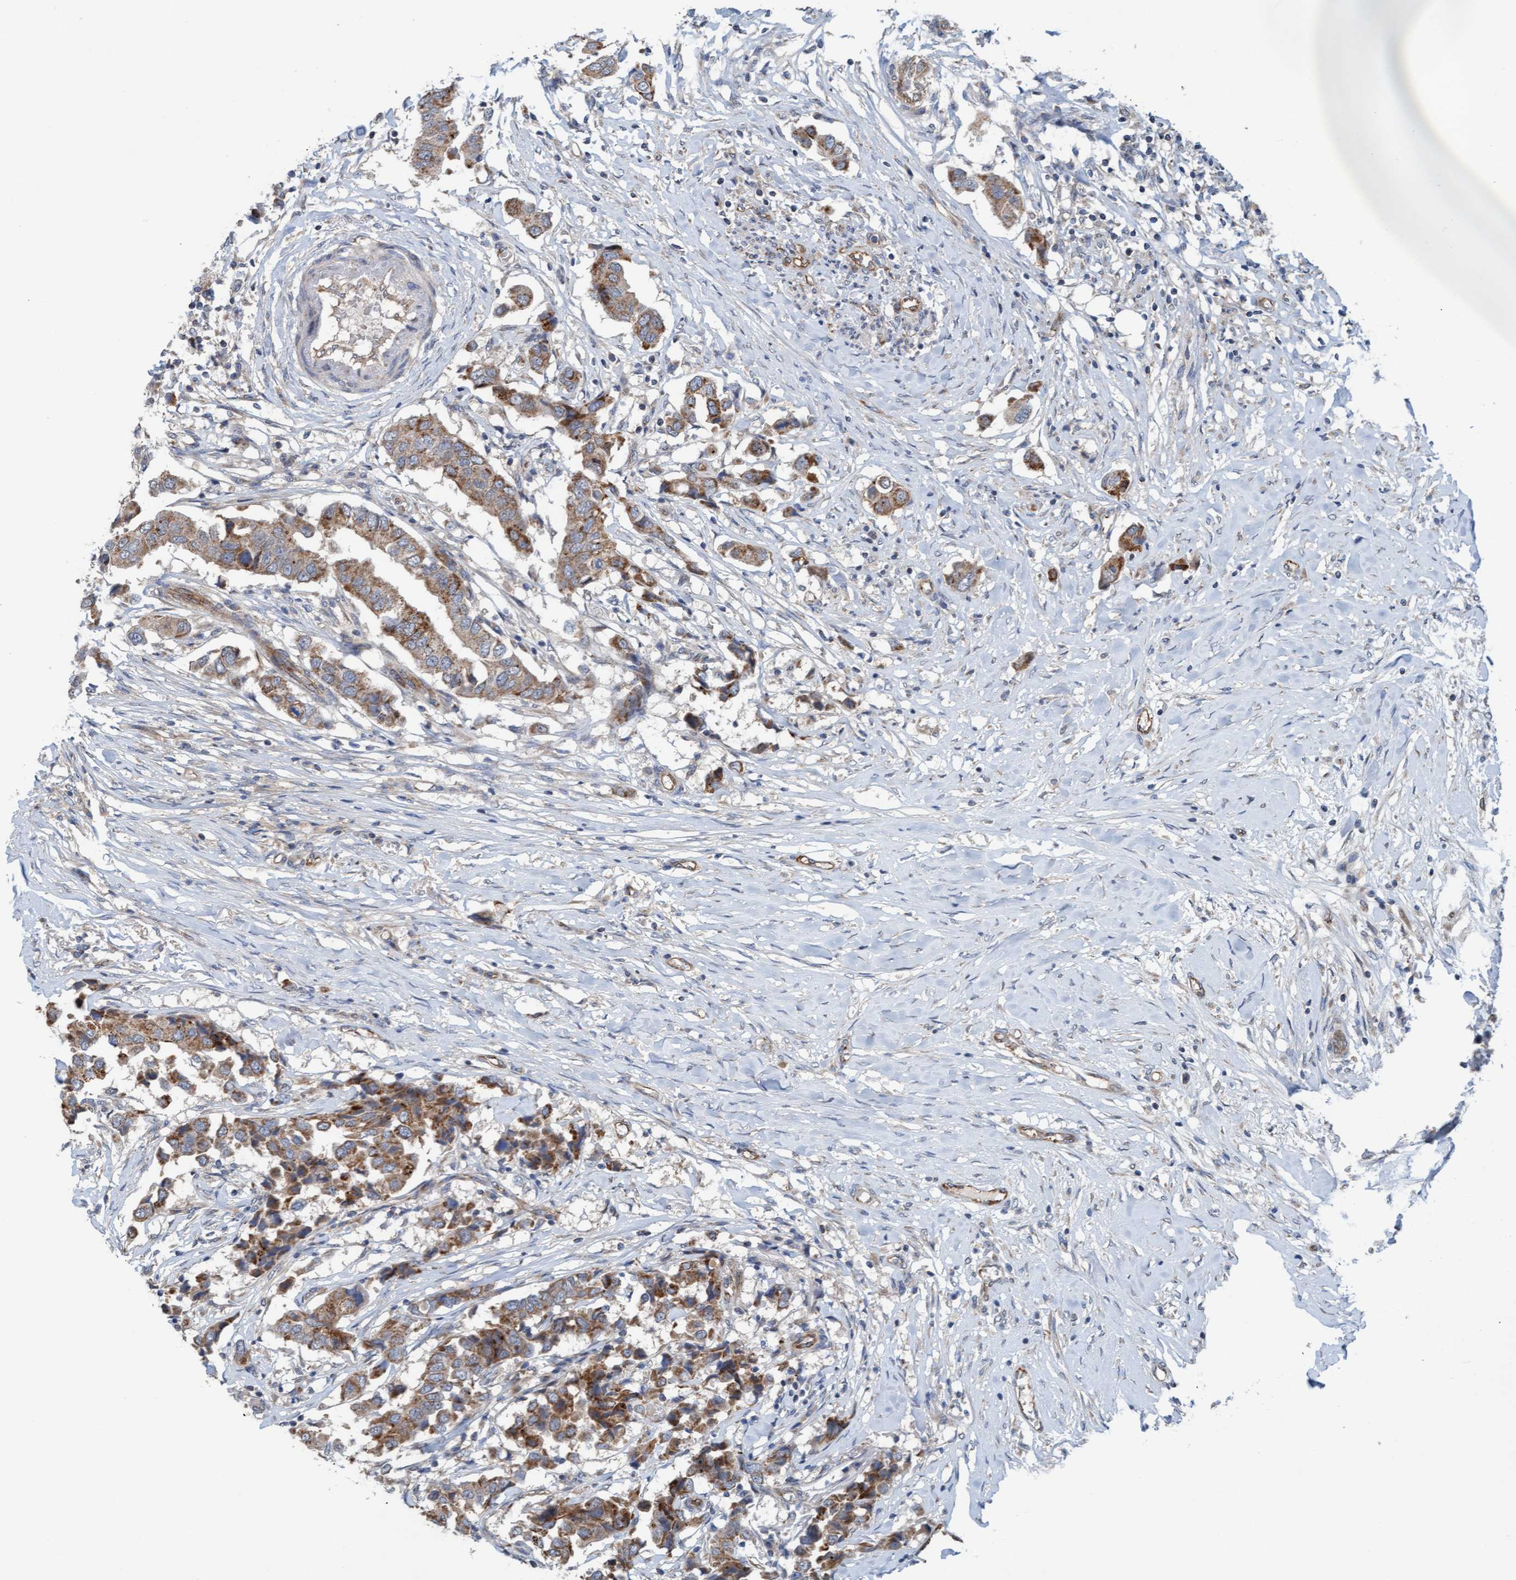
{"staining": {"intensity": "moderate", "quantity": ">75%", "location": "cytoplasmic/membranous"}, "tissue": "breast cancer", "cell_type": "Tumor cells", "image_type": "cancer", "snomed": [{"axis": "morphology", "description": "Duct carcinoma"}, {"axis": "topography", "description": "Breast"}], "caption": "Breast cancer (intraductal carcinoma) stained with immunohistochemistry (IHC) reveals moderate cytoplasmic/membranous staining in approximately >75% of tumor cells.", "gene": "ZNF566", "patient": {"sex": "female", "age": 80}}